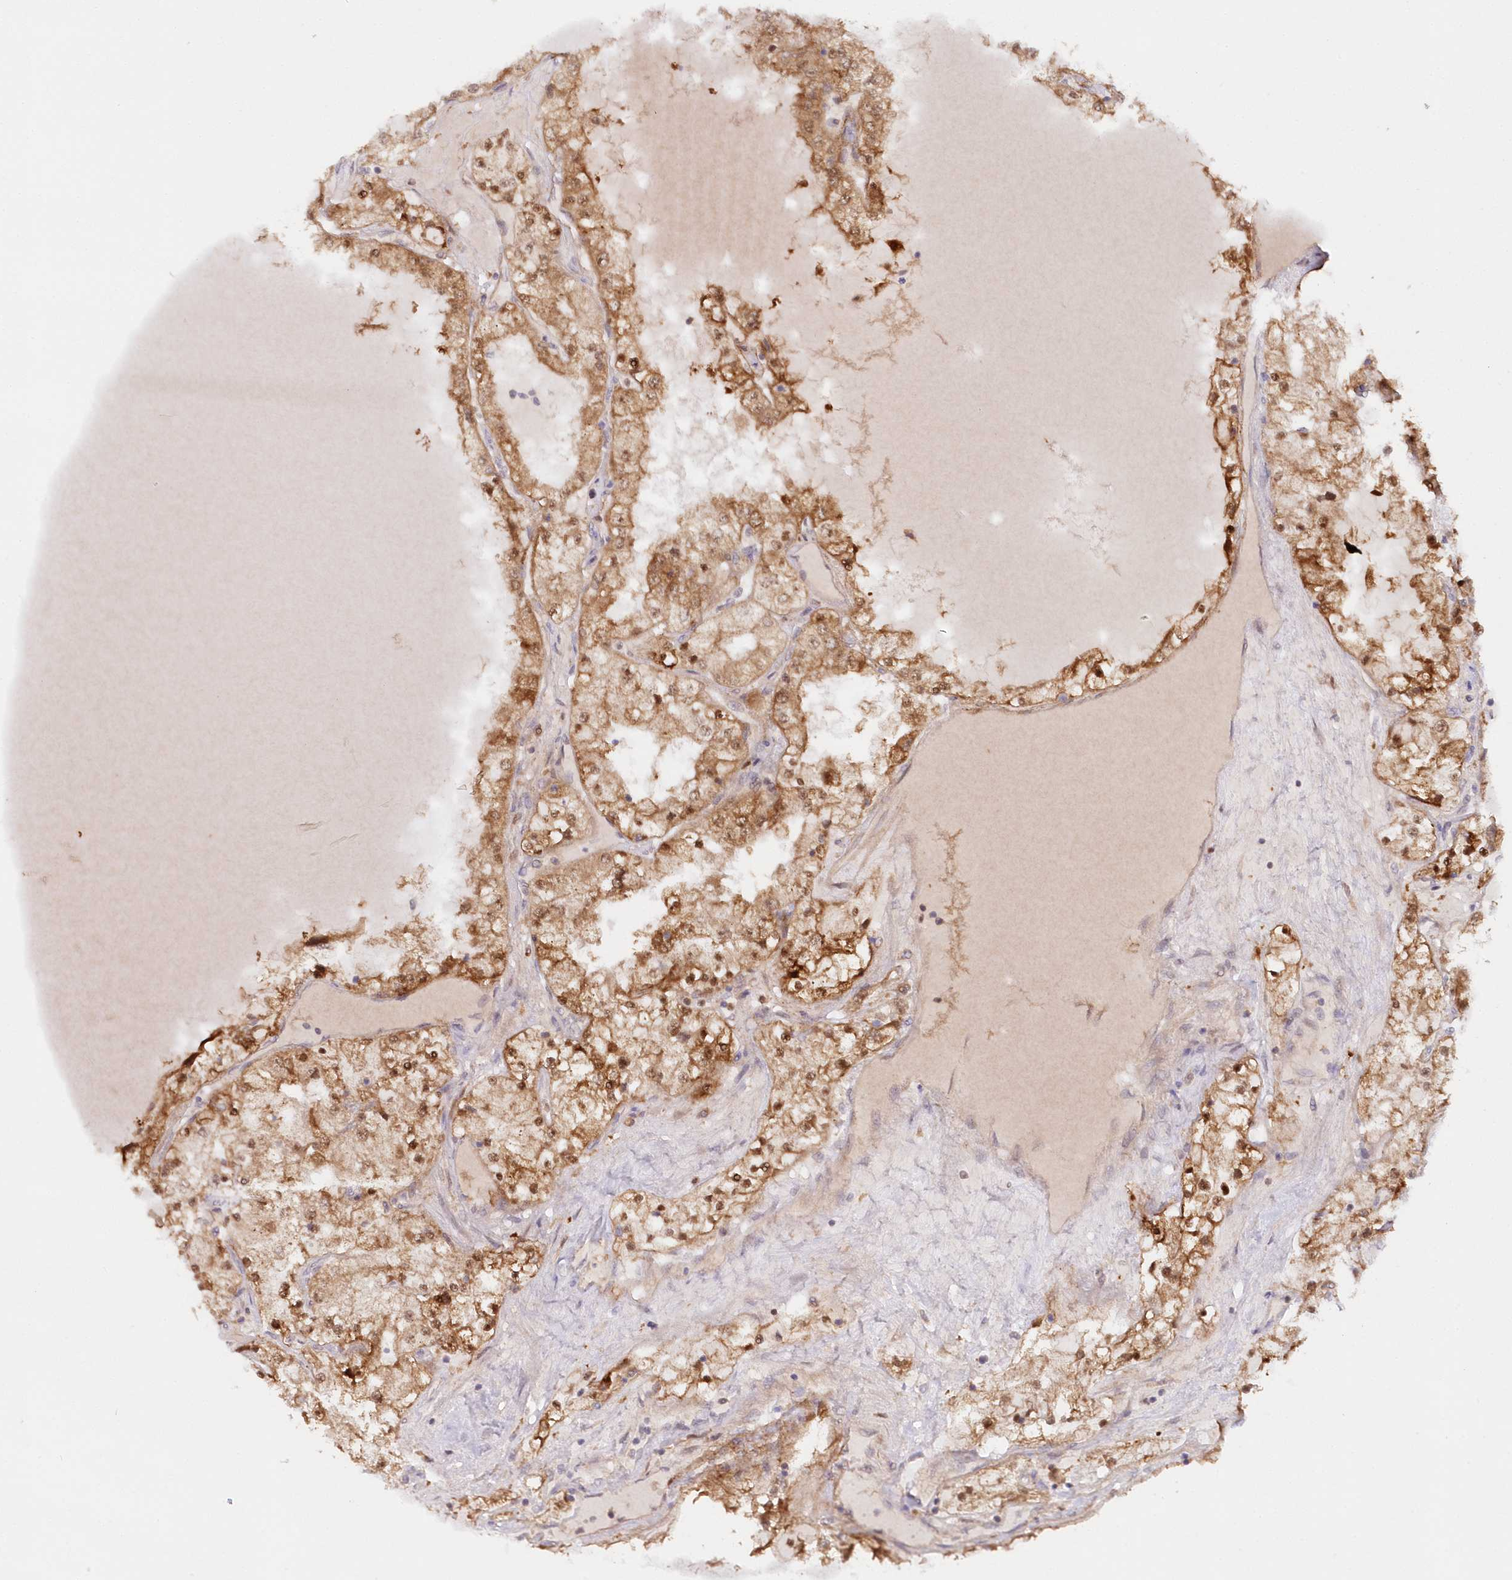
{"staining": {"intensity": "strong", "quantity": ">75%", "location": "cytoplasmic/membranous,nuclear"}, "tissue": "renal cancer", "cell_type": "Tumor cells", "image_type": "cancer", "snomed": [{"axis": "morphology", "description": "Adenocarcinoma, NOS"}, {"axis": "topography", "description": "Kidney"}], "caption": "This is a photomicrograph of immunohistochemistry staining of adenocarcinoma (renal), which shows strong expression in the cytoplasmic/membranous and nuclear of tumor cells.", "gene": "GBE1", "patient": {"sex": "male", "age": 68}}